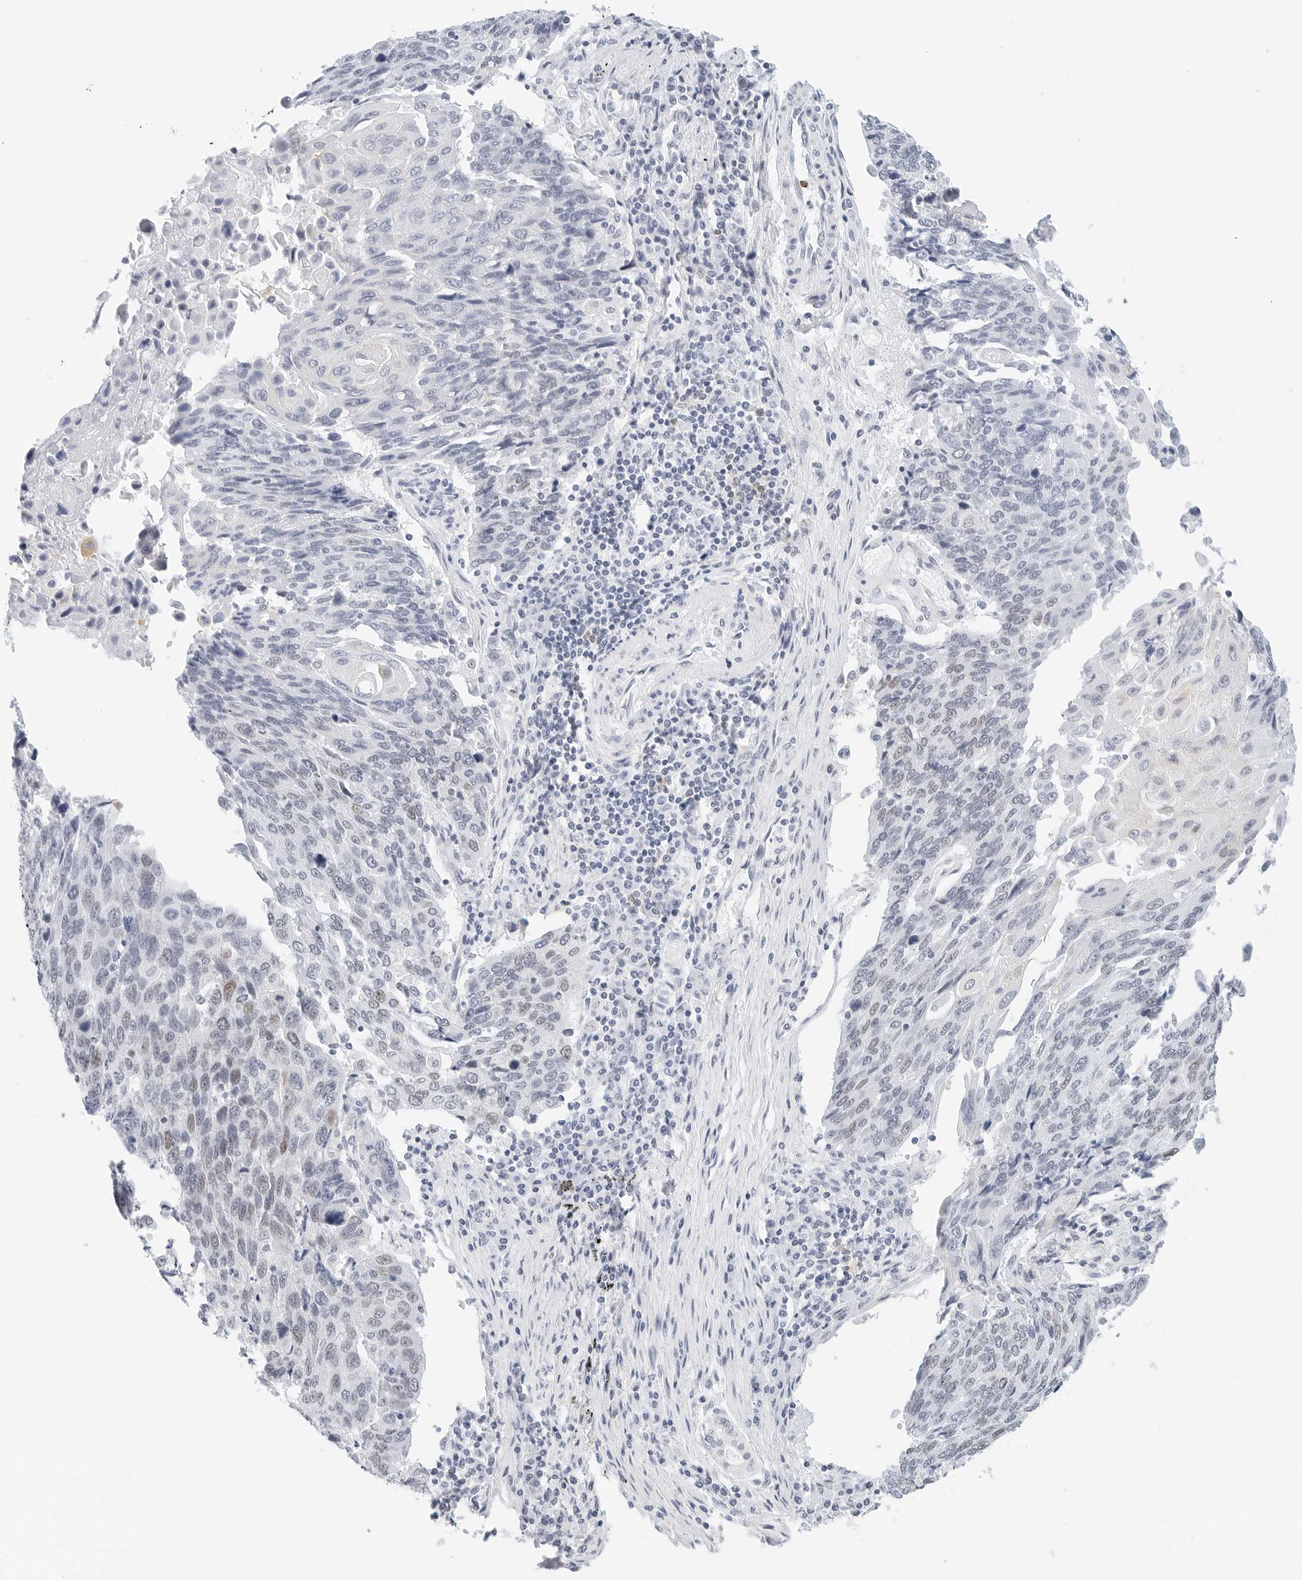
{"staining": {"intensity": "weak", "quantity": "<25%", "location": "nuclear"}, "tissue": "lung cancer", "cell_type": "Tumor cells", "image_type": "cancer", "snomed": [{"axis": "morphology", "description": "Squamous cell carcinoma, NOS"}, {"axis": "topography", "description": "Lung"}], "caption": "Immunohistochemical staining of human lung cancer (squamous cell carcinoma) demonstrates no significant staining in tumor cells. (DAB IHC with hematoxylin counter stain).", "gene": "CD22", "patient": {"sex": "male", "age": 66}}